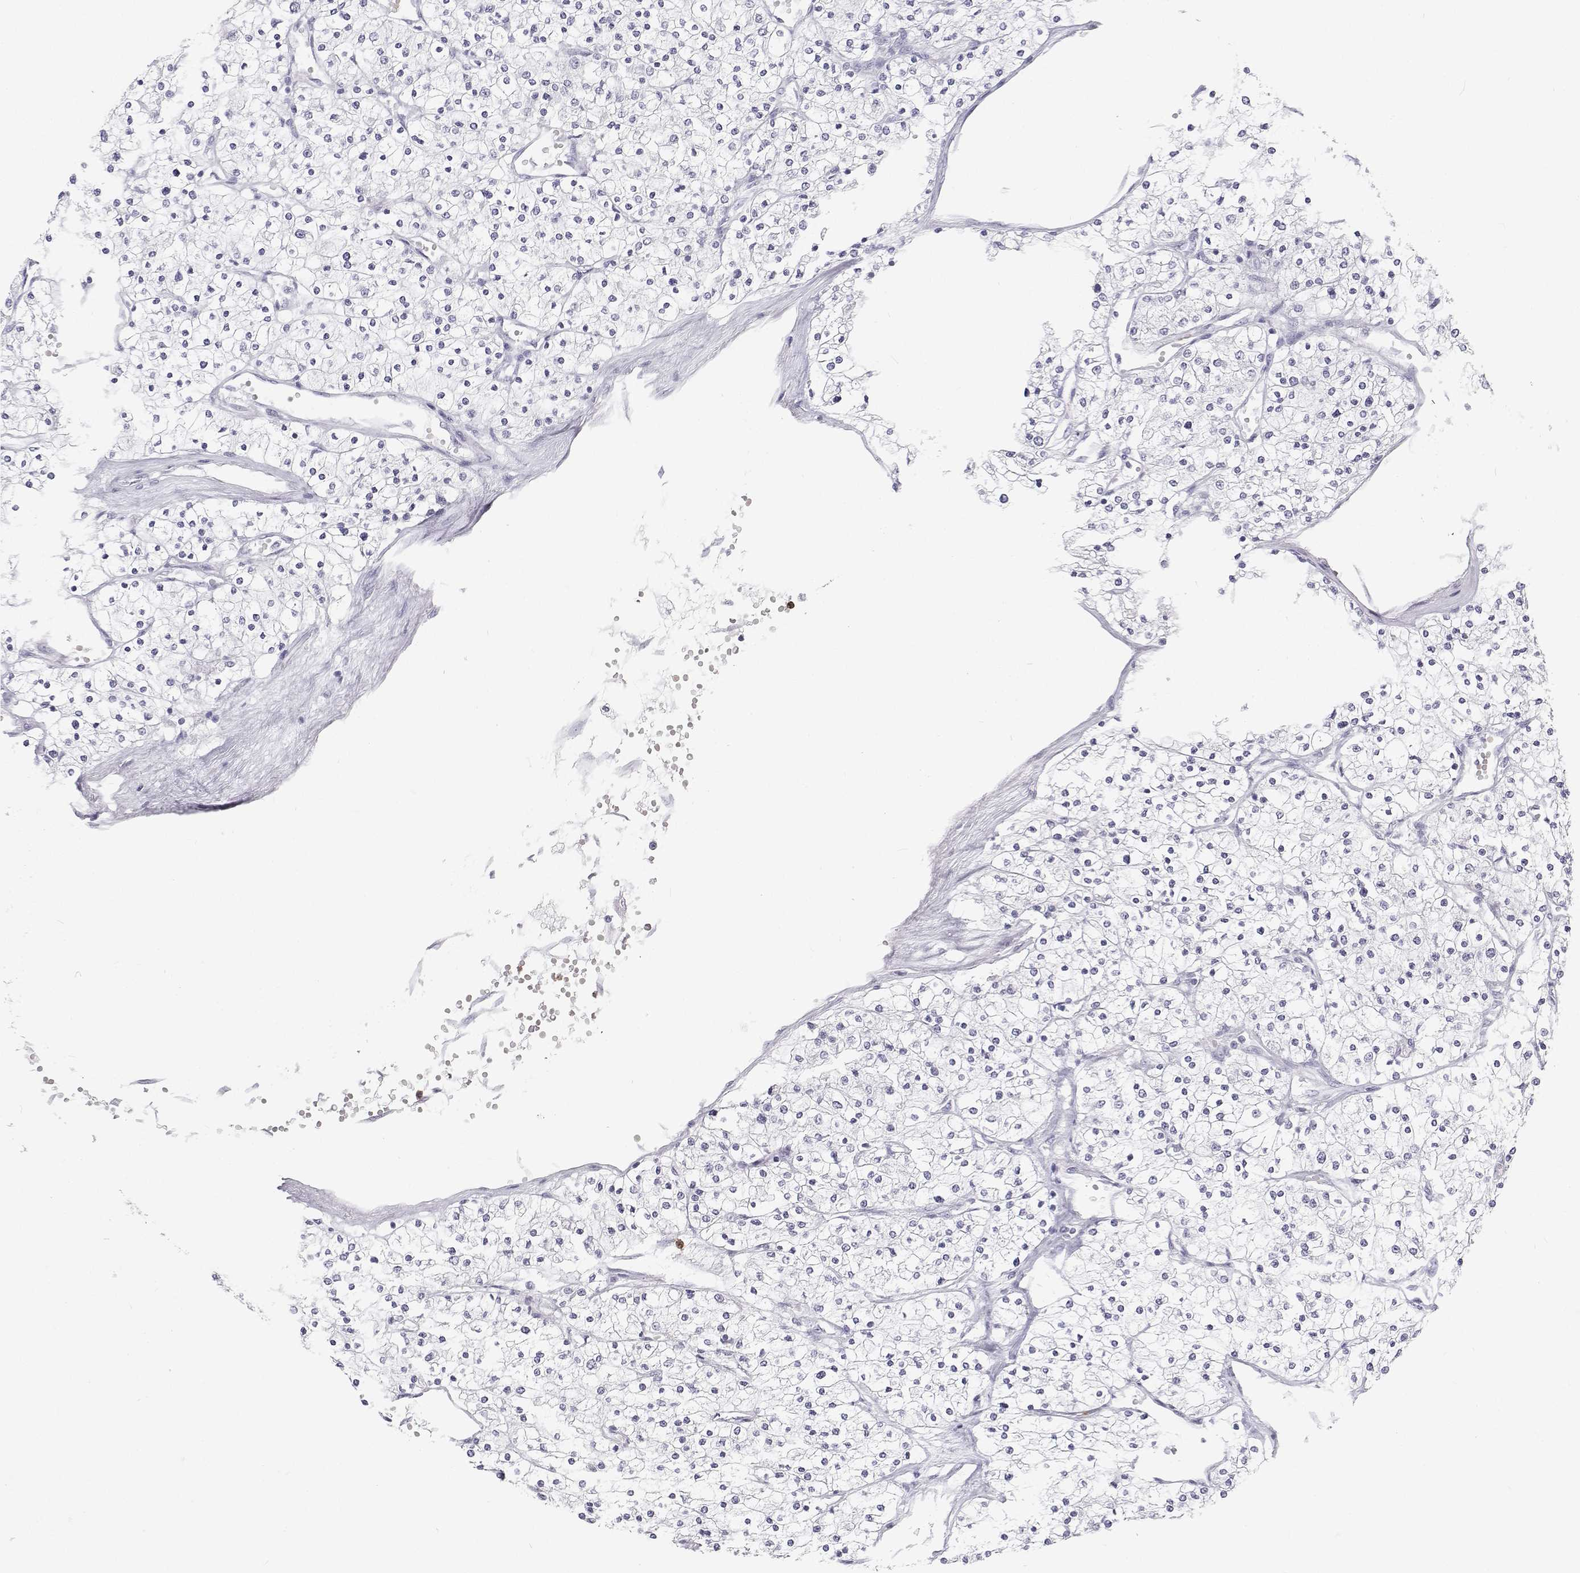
{"staining": {"intensity": "negative", "quantity": "none", "location": "none"}, "tissue": "renal cancer", "cell_type": "Tumor cells", "image_type": "cancer", "snomed": [{"axis": "morphology", "description": "Adenocarcinoma, NOS"}, {"axis": "topography", "description": "Kidney"}], "caption": "Tumor cells show no significant protein staining in renal cancer (adenocarcinoma).", "gene": "SFTPB", "patient": {"sex": "male", "age": 80}}